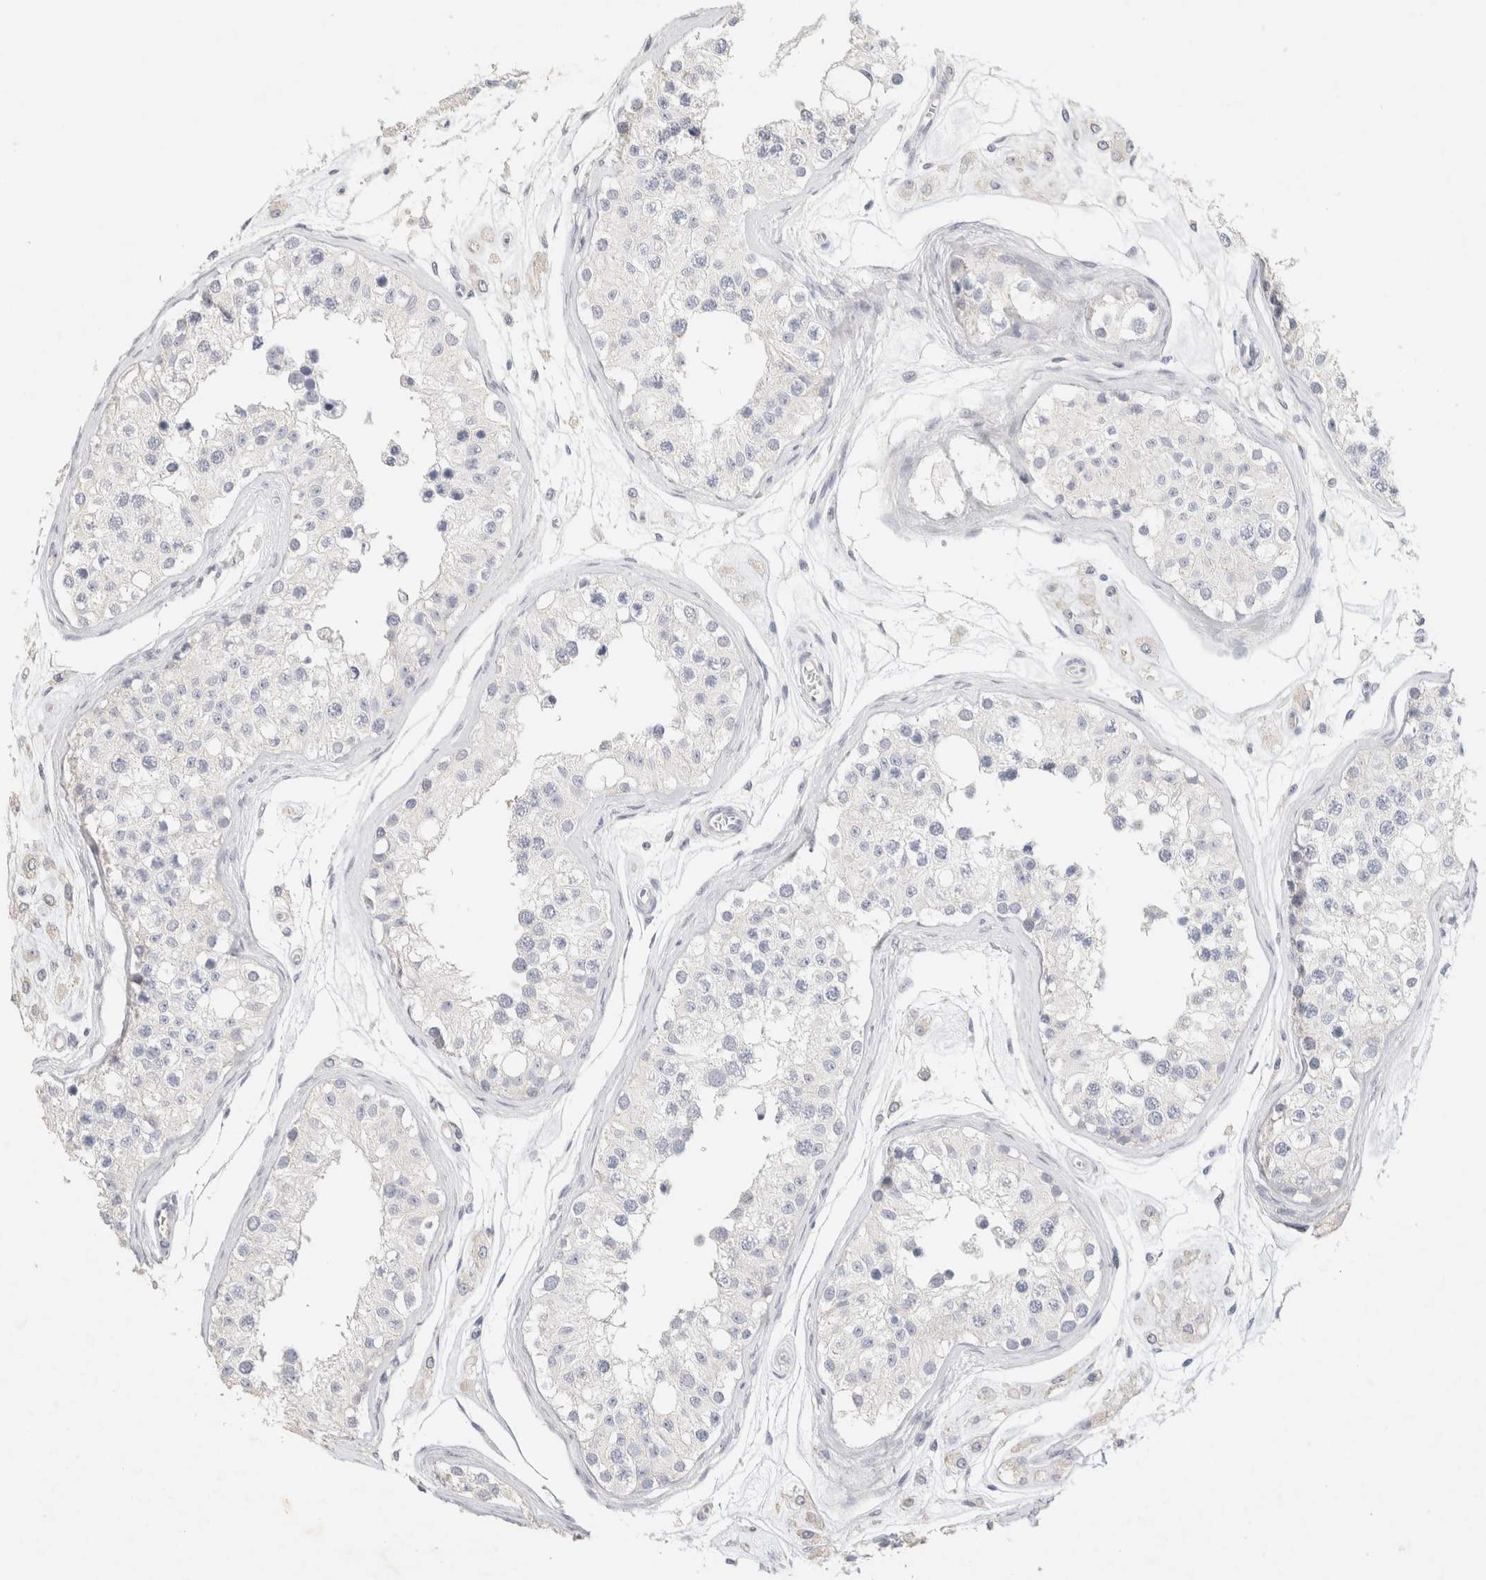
{"staining": {"intensity": "negative", "quantity": "none", "location": "none"}, "tissue": "testis", "cell_type": "Cells in seminiferous ducts", "image_type": "normal", "snomed": [{"axis": "morphology", "description": "Normal tissue, NOS"}, {"axis": "morphology", "description": "Adenocarcinoma, metastatic, NOS"}, {"axis": "topography", "description": "Testis"}], "caption": "Cells in seminiferous ducts show no significant expression in benign testis. The staining is performed using DAB brown chromogen with nuclei counter-stained in using hematoxylin.", "gene": "NEFM", "patient": {"sex": "male", "age": 26}}